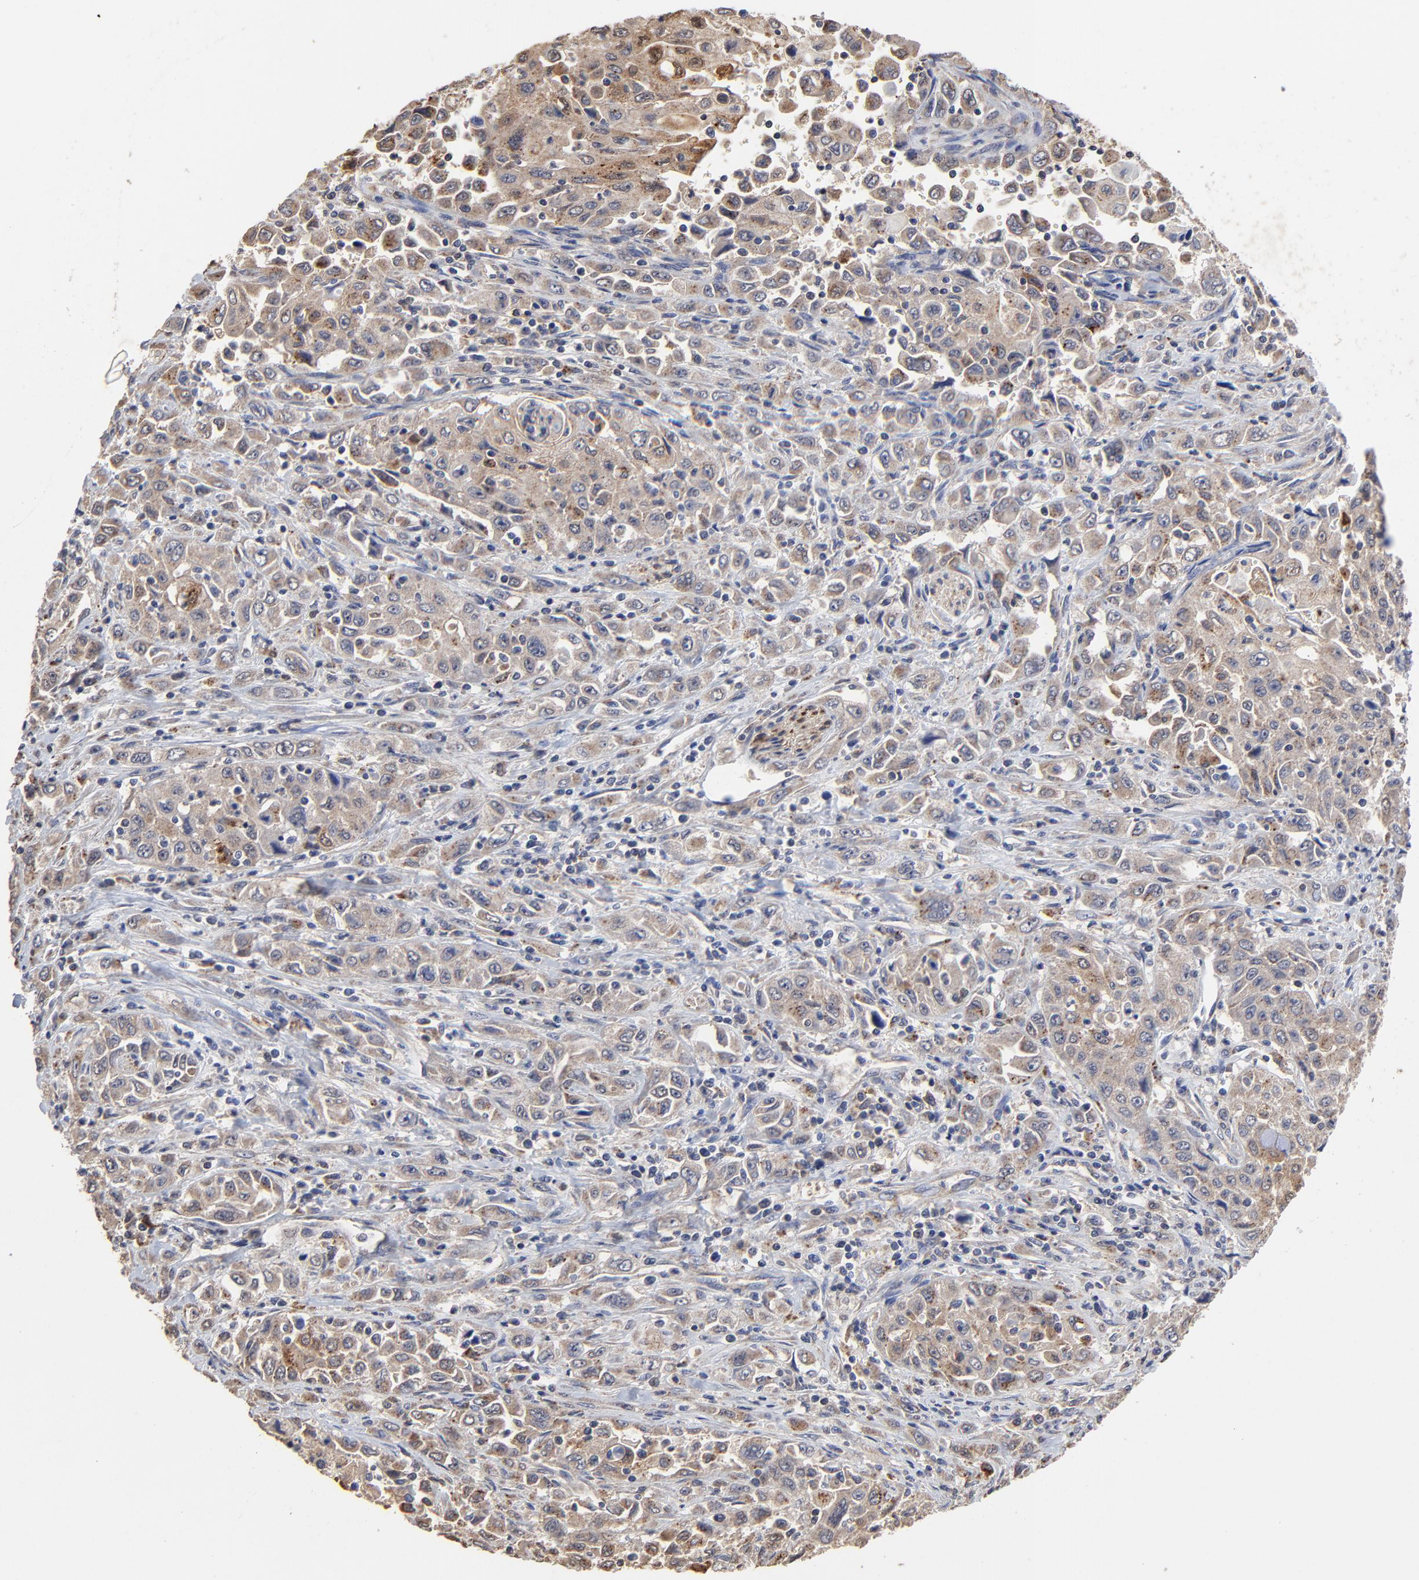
{"staining": {"intensity": "moderate", "quantity": ">75%", "location": "cytoplasmic/membranous"}, "tissue": "pancreatic cancer", "cell_type": "Tumor cells", "image_type": "cancer", "snomed": [{"axis": "morphology", "description": "Adenocarcinoma, NOS"}, {"axis": "topography", "description": "Pancreas"}], "caption": "The immunohistochemical stain labels moderate cytoplasmic/membranous staining in tumor cells of adenocarcinoma (pancreatic) tissue.", "gene": "LGALS3", "patient": {"sex": "male", "age": 70}}